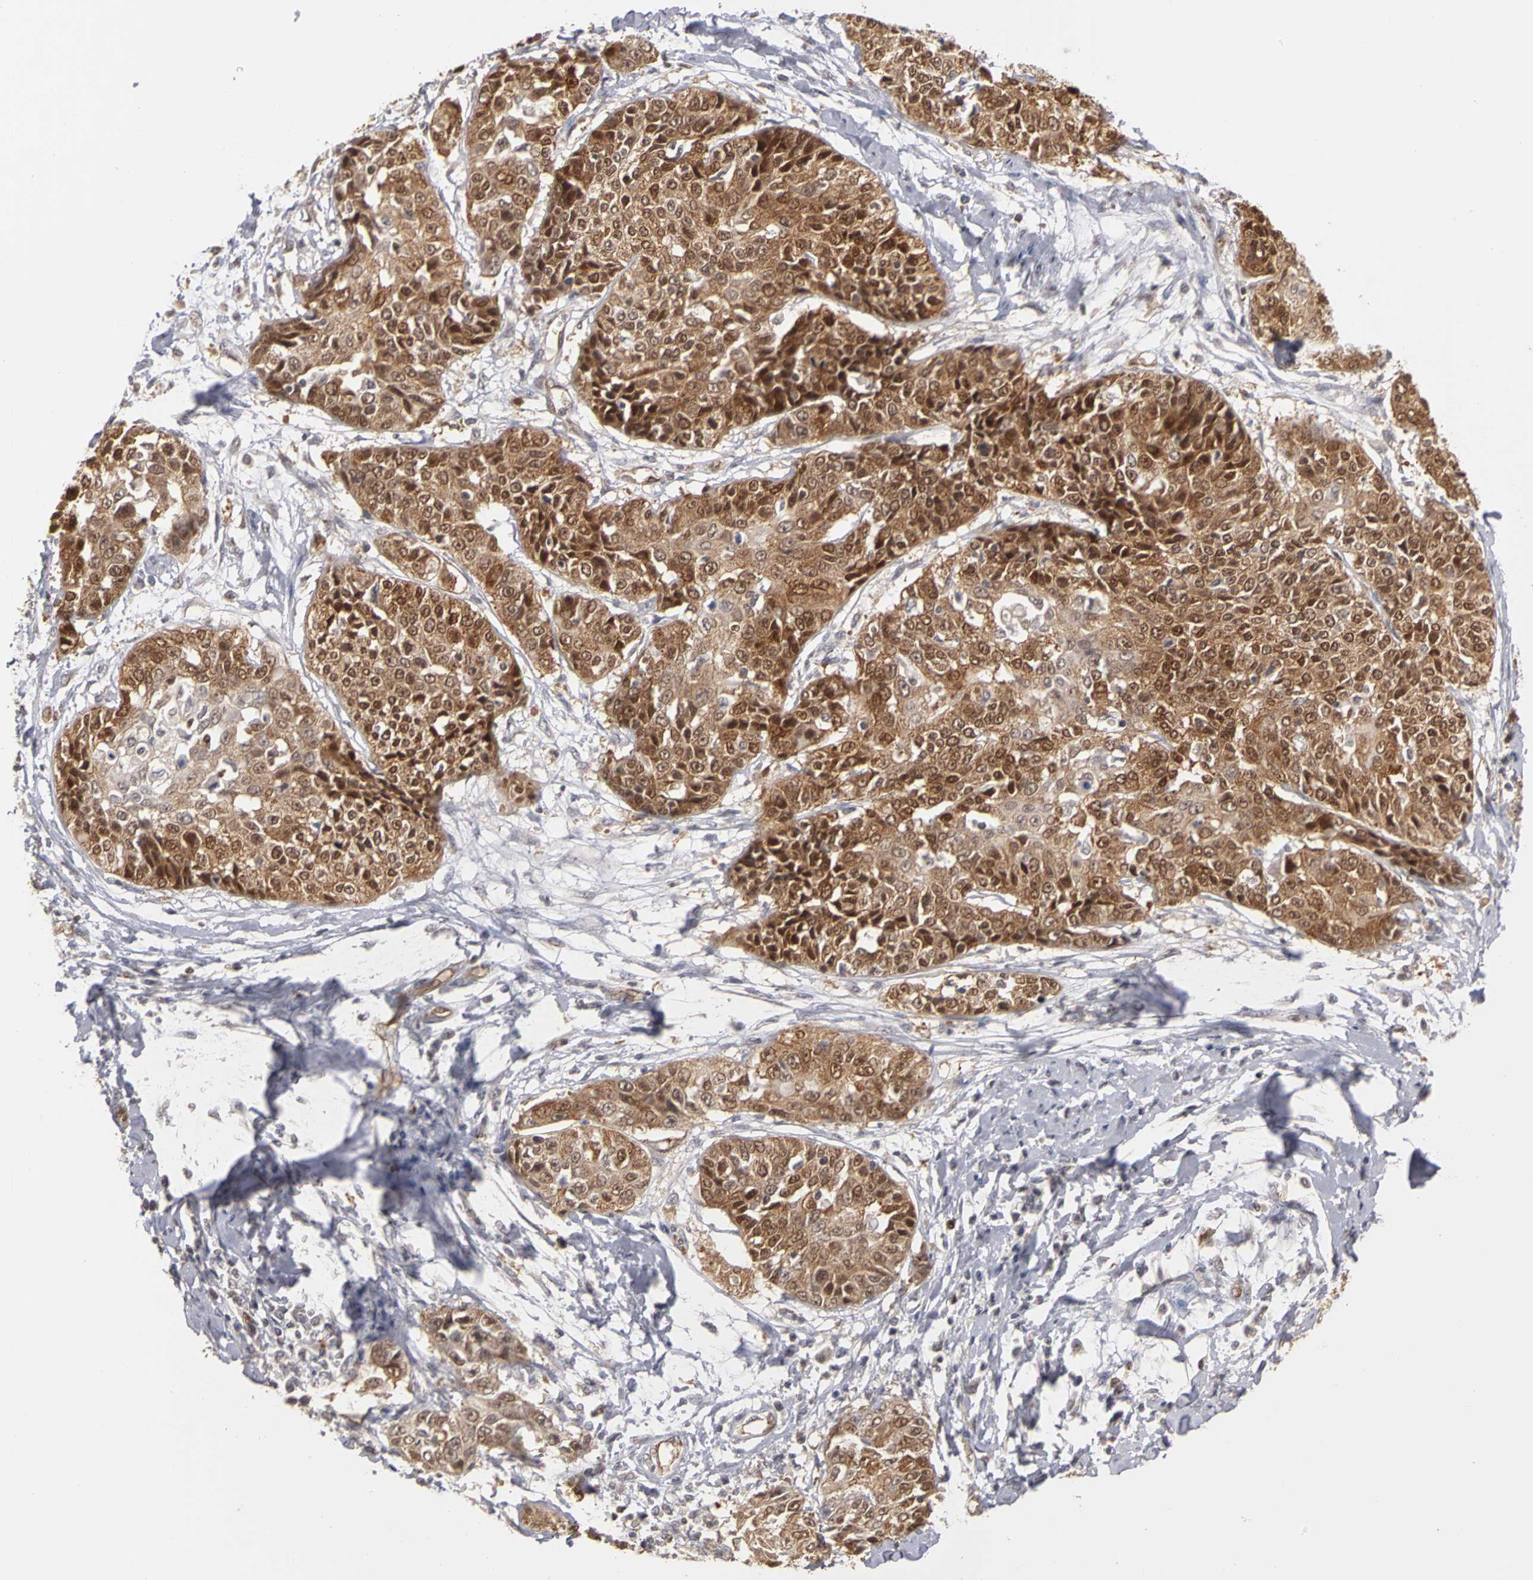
{"staining": {"intensity": "moderate", "quantity": ">75%", "location": "cytoplasmic/membranous,nuclear"}, "tissue": "cervical cancer", "cell_type": "Tumor cells", "image_type": "cancer", "snomed": [{"axis": "morphology", "description": "Squamous cell carcinoma, NOS"}, {"axis": "topography", "description": "Cervix"}], "caption": "There is medium levels of moderate cytoplasmic/membranous and nuclear staining in tumor cells of cervical cancer (squamous cell carcinoma), as demonstrated by immunohistochemical staining (brown color).", "gene": "PLEKHA1", "patient": {"sex": "female", "age": 64}}